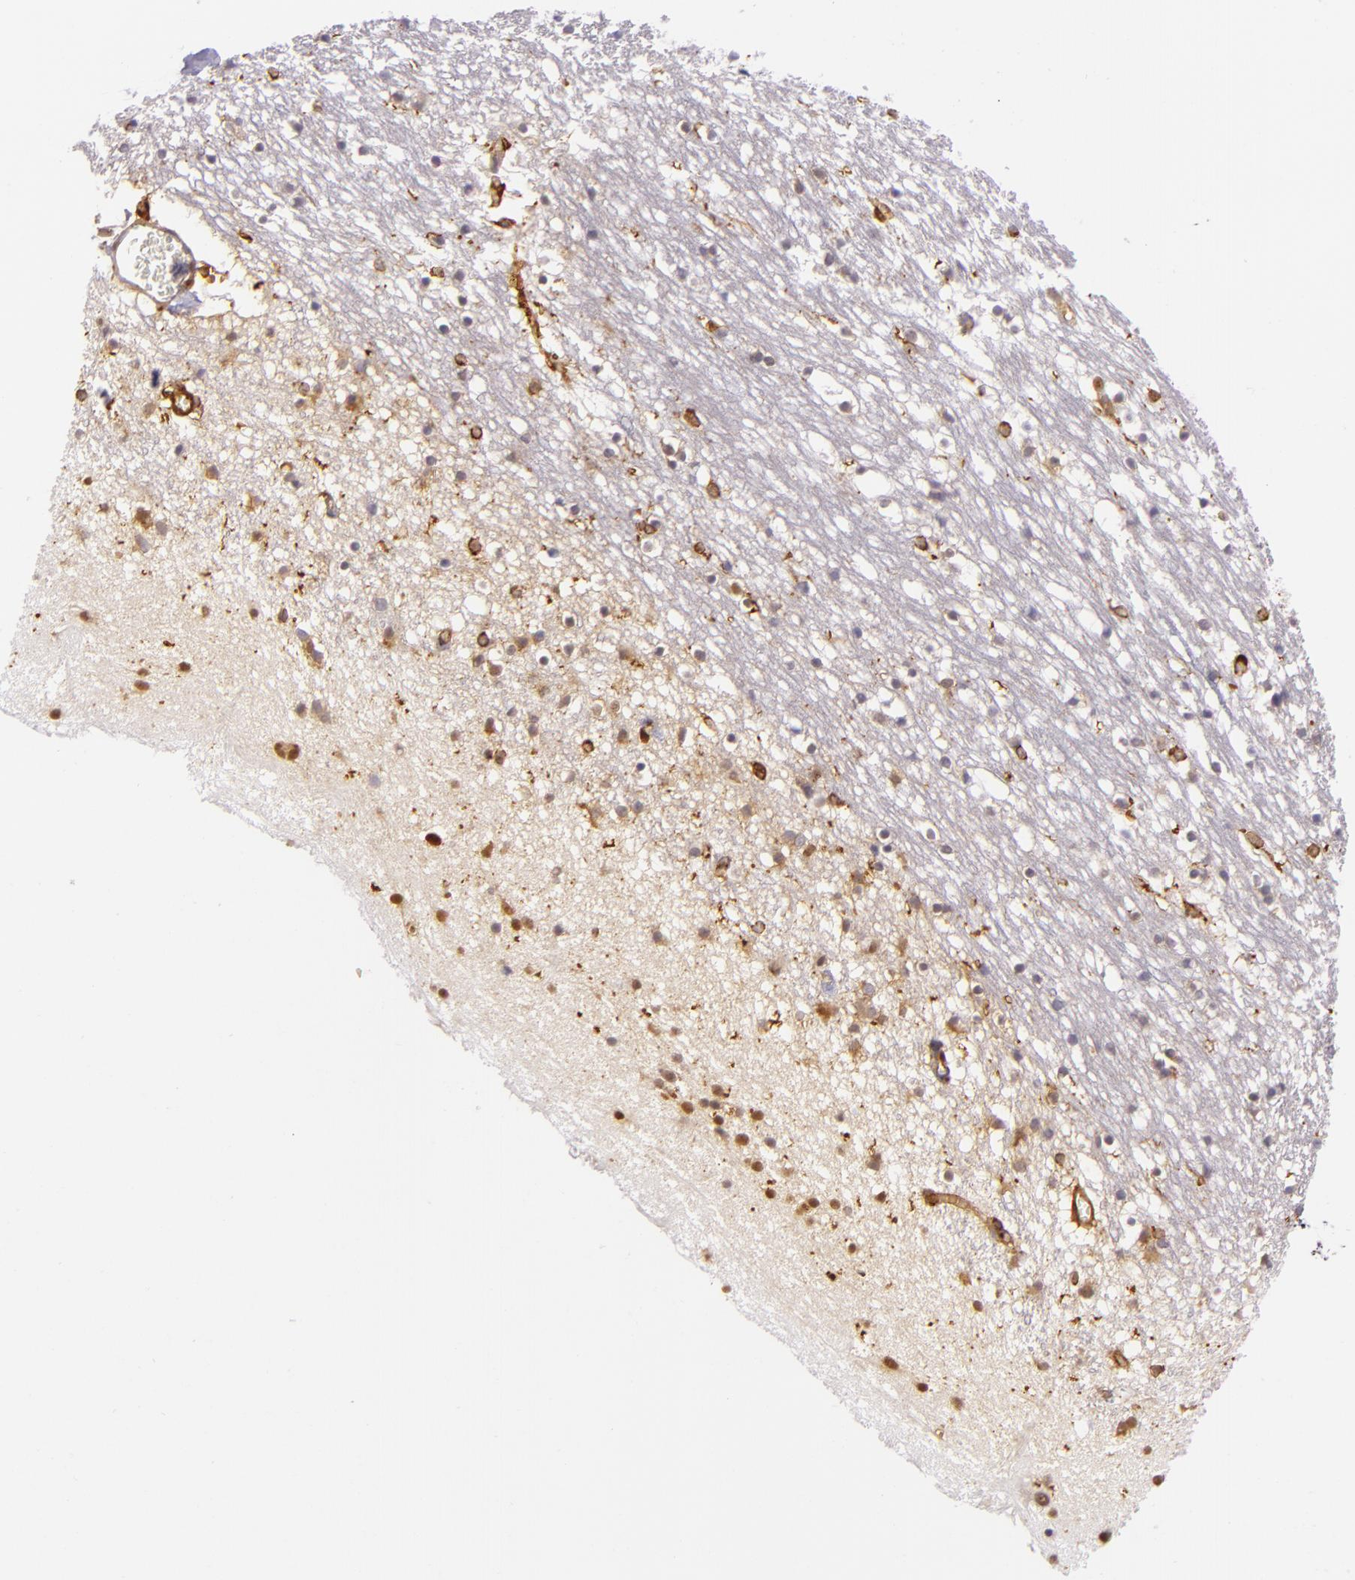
{"staining": {"intensity": "moderate", "quantity": "25%-75%", "location": "cytoplasmic/membranous,nuclear"}, "tissue": "caudate", "cell_type": "Glial cells", "image_type": "normal", "snomed": [{"axis": "morphology", "description": "Normal tissue, NOS"}, {"axis": "topography", "description": "Lateral ventricle wall"}], "caption": "Unremarkable caudate exhibits moderate cytoplasmic/membranous,nuclear expression in about 25%-75% of glial cells, visualized by immunohistochemistry. Nuclei are stained in blue.", "gene": "TLN1", "patient": {"sex": "male", "age": 45}}